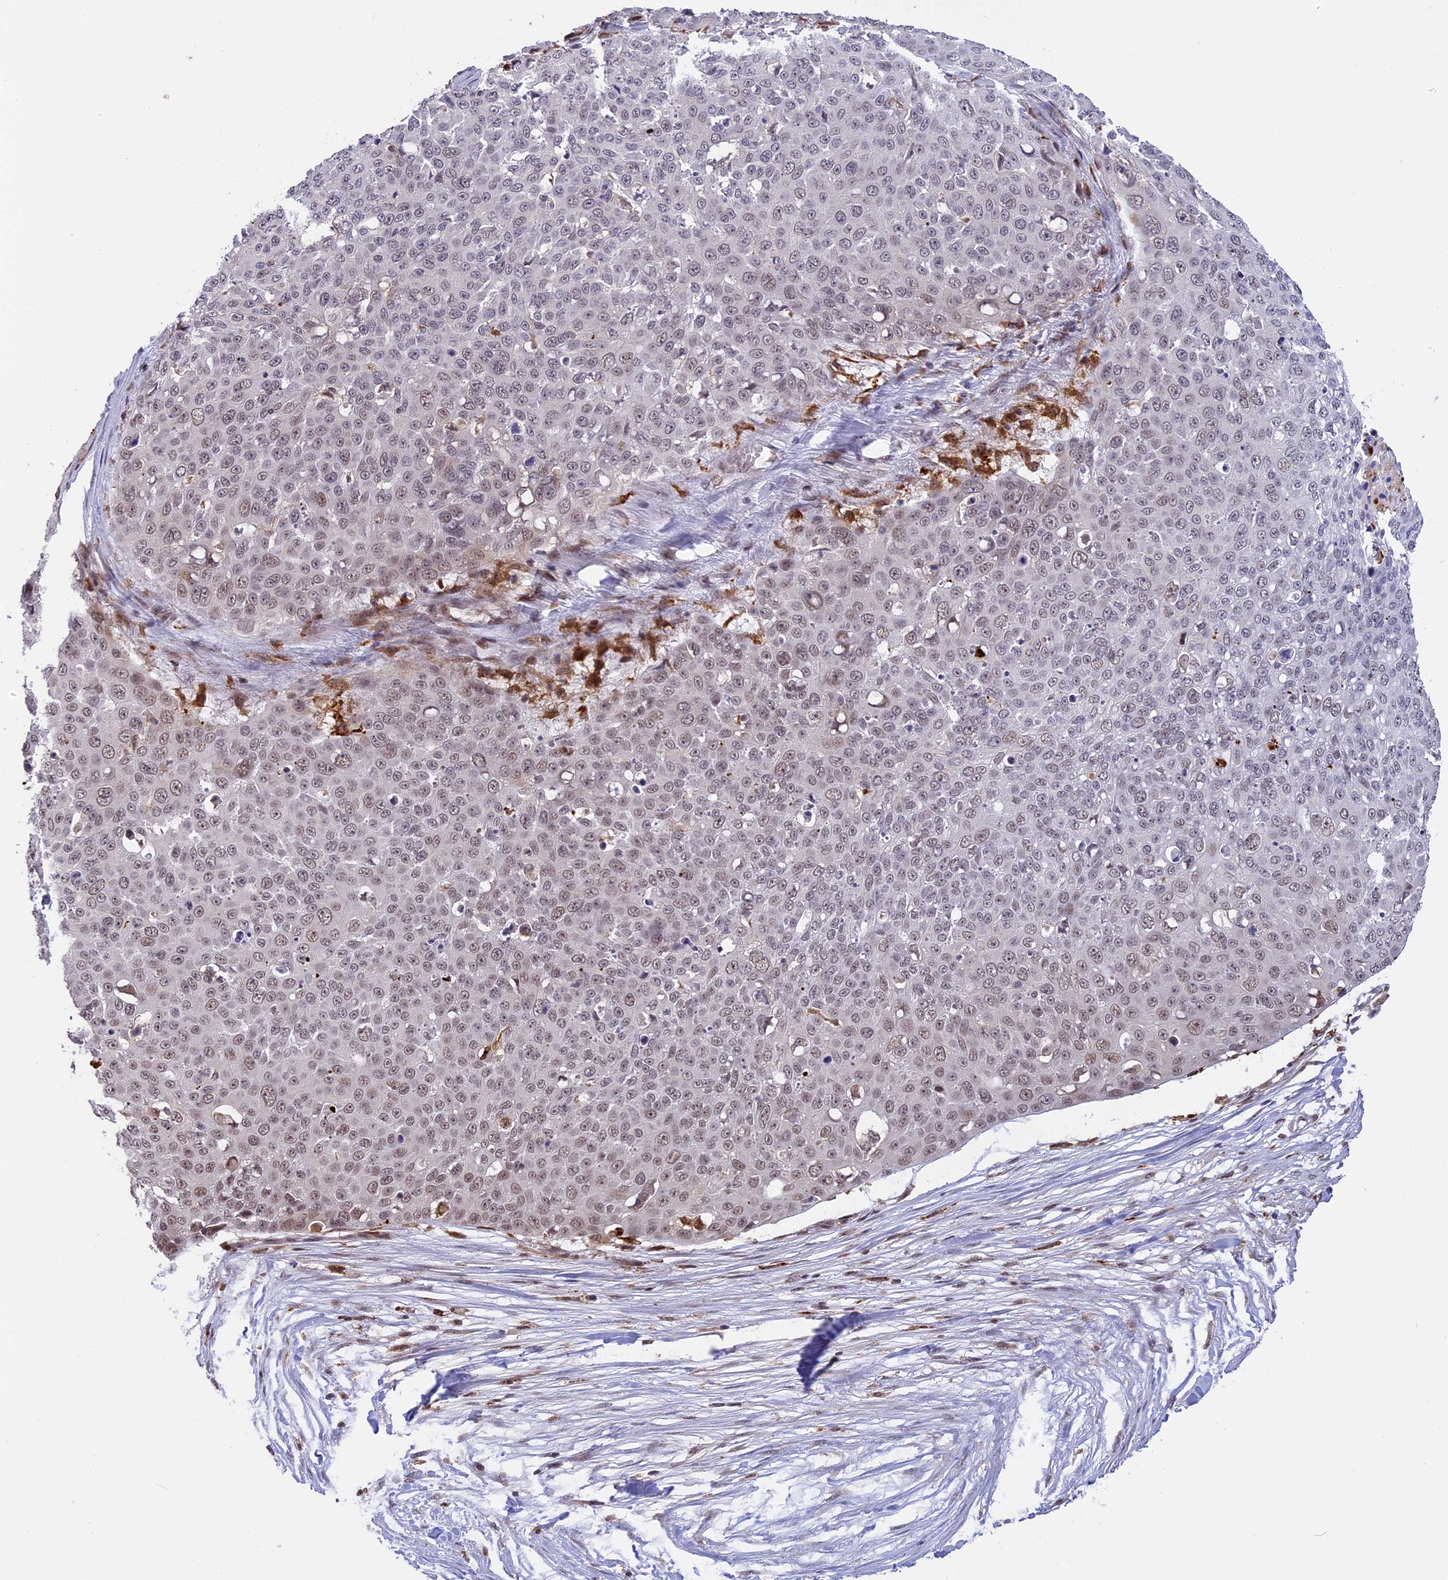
{"staining": {"intensity": "weak", "quantity": "<25%", "location": "nuclear"}, "tissue": "skin cancer", "cell_type": "Tumor cells", "image_type": "cancer", "snomed": [{"axis": "morphology", "description": "Squamous cell carcinoma, NOS"}, {"axis": "topography", "description": "Skin"}], "caption": "High power microscopy photomicrograph of an immunohistochemistry image of skin squamous cell carcinoma, revealing no significant expression in tumor cells. Brightfield microscopy of IHC stained with DAB (brown) and hematoxylin (blue), captured at high magnification.", "gene": "POLR2C", "patient": {"sex": "male", "age": 71}}